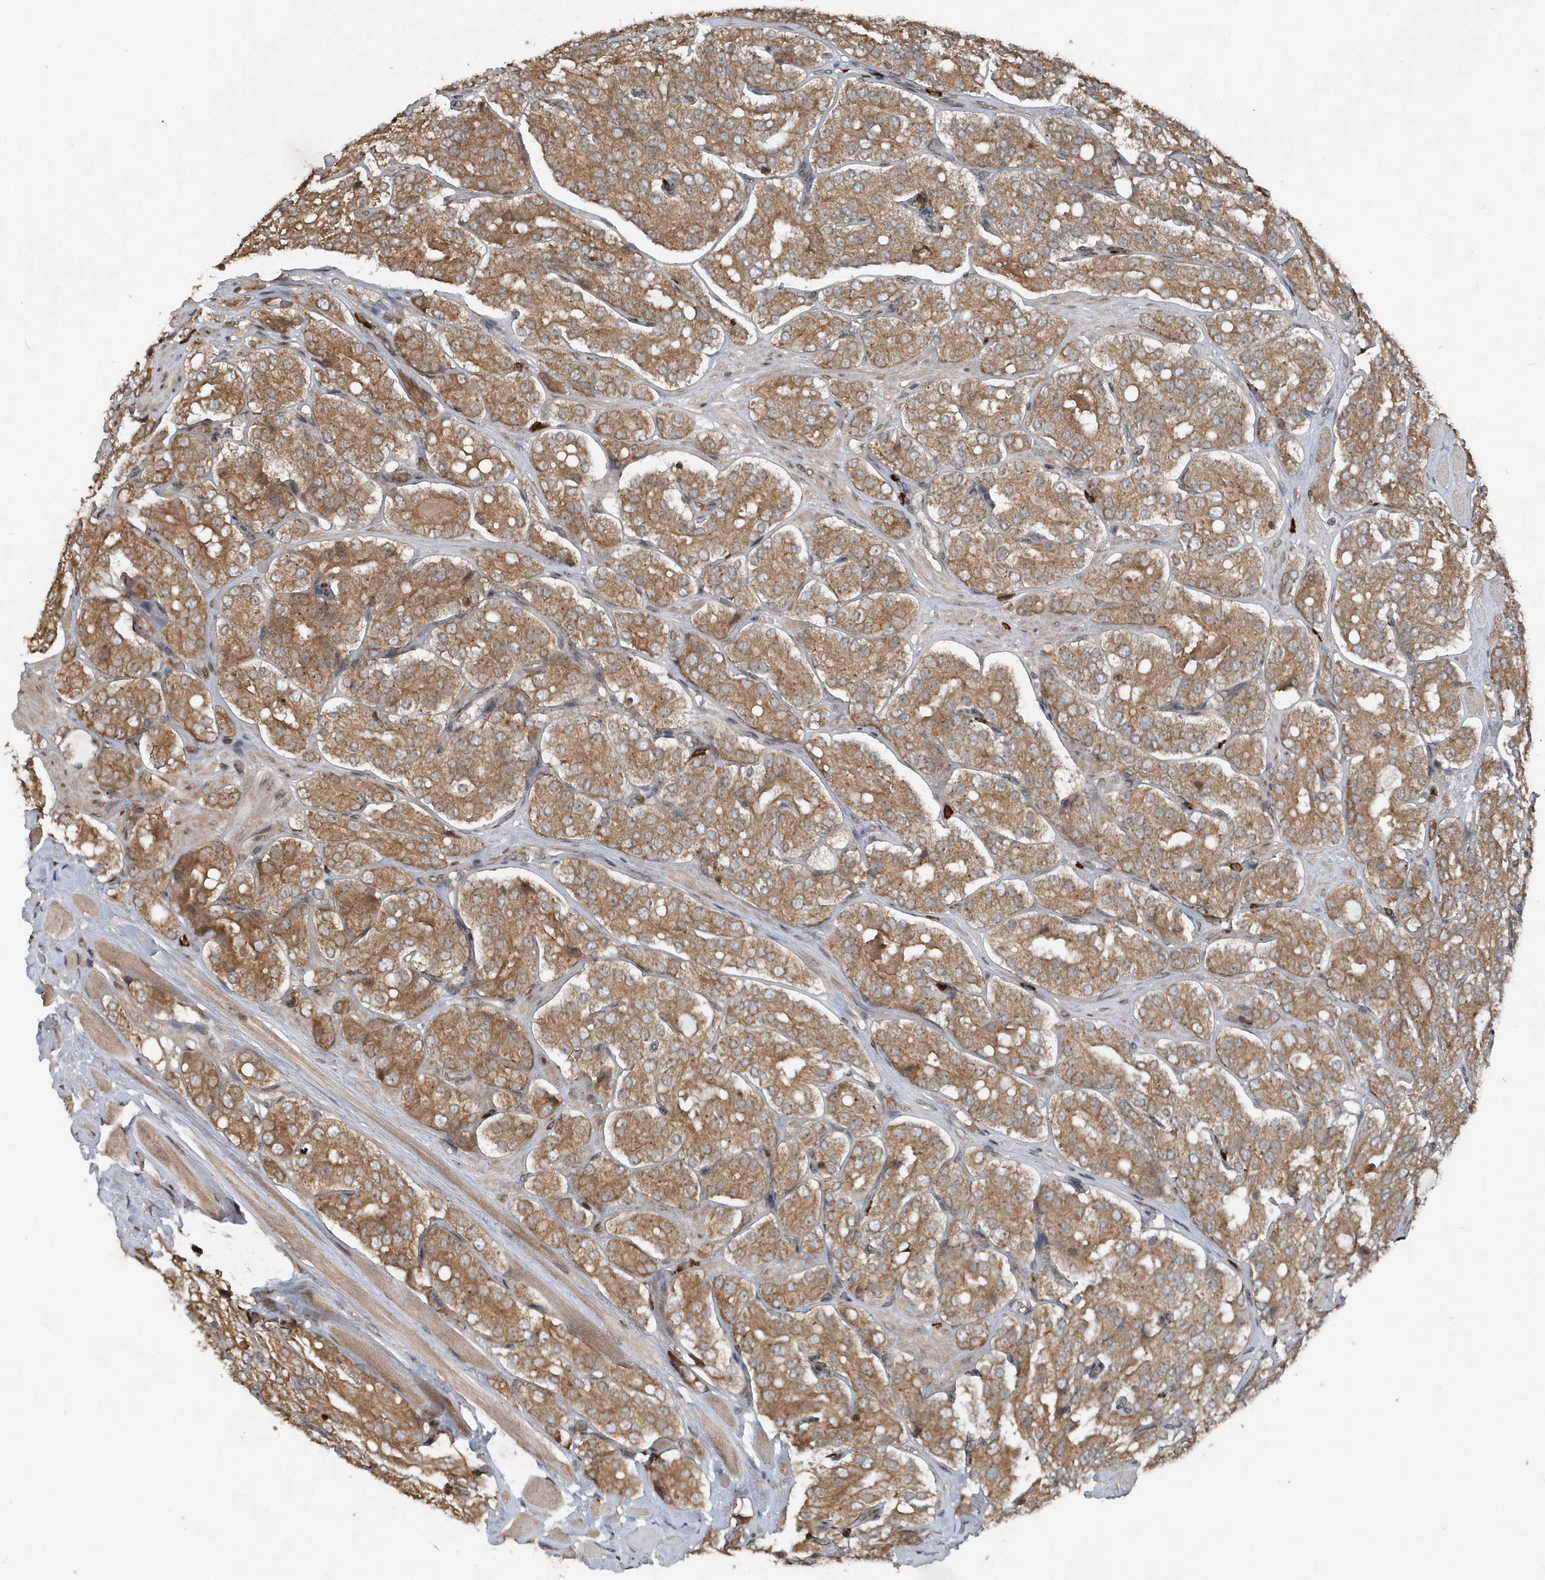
{"staining": {"intensity": "moderate", "quantity": ">75%", "location": "cytoplasmic/membranous"}, "tissue": "prostate cancer", "cell_type": "Tumor cells", "image_type": "cancer", "snomed": [{"axis": "morphology", "description": "Adenocarcinoma, High grade"}, {"axis": "topography", "description": "Prostate"}], "caption": "Immunohistochemical staining of human prostate cancer (high-grade adenocarcinoma) reveals medium levels of moderate cytoplasmic/membranous protein expression in approximately >75% of tumor cells.", "gene": "EIF2B1", "patient": {"sex": "male", "age": 65}}